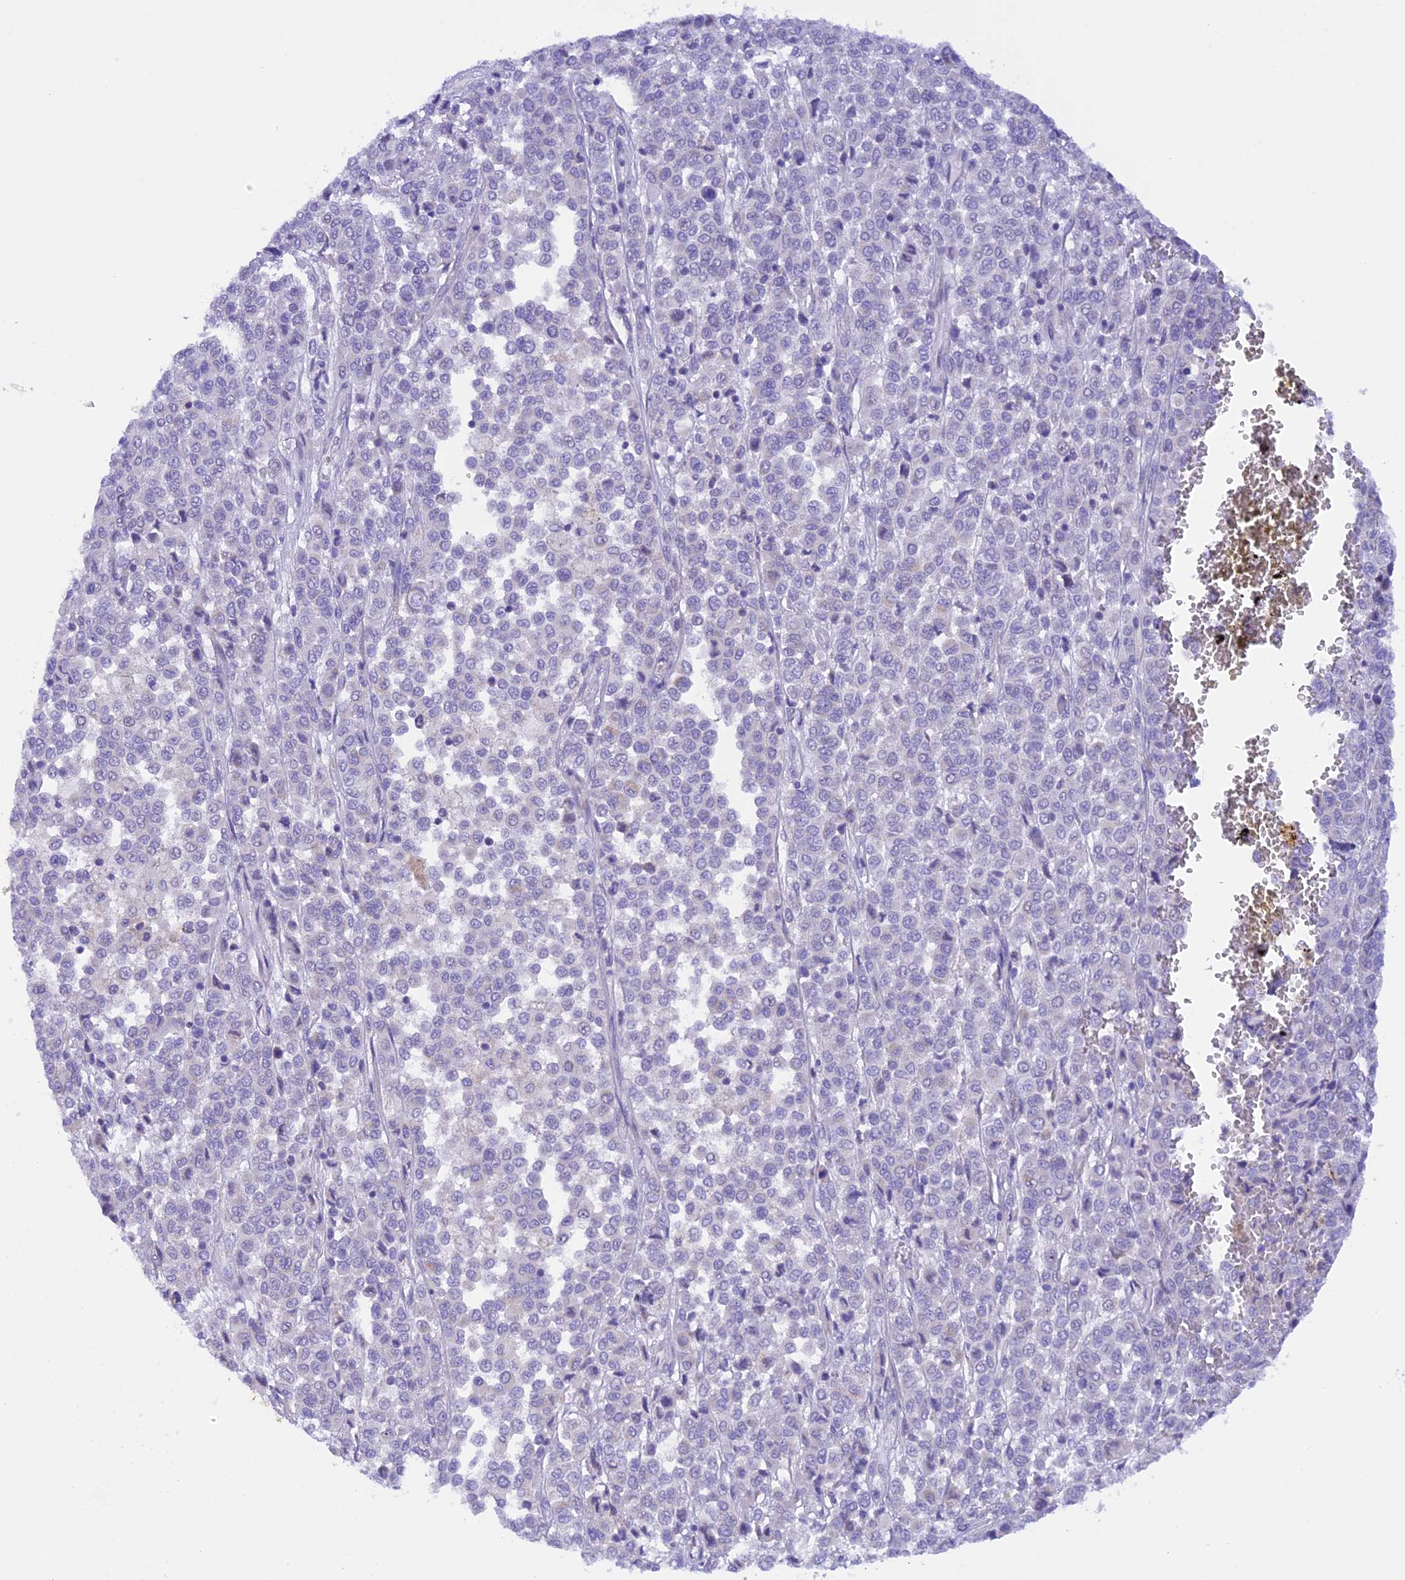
{"staining": {"intensity": "negative", "quantity": "none", "location": "none"}, "tissue": "melanoma", "cell_type": "Tumor cells", "image_type": "cancer", "snomed": [{"axis": "morphology", "description": "Malignant melanoma, Metastatic site"}, {"axis": "topography", "description": "Pancreas"}], "caption": "The immunohistochemistry (IHC) histopathology image has no significant expression in tumor cells of melanoma tissue.", "gene": "PKIA", "patient": {"sex": "female", "age": 30}}